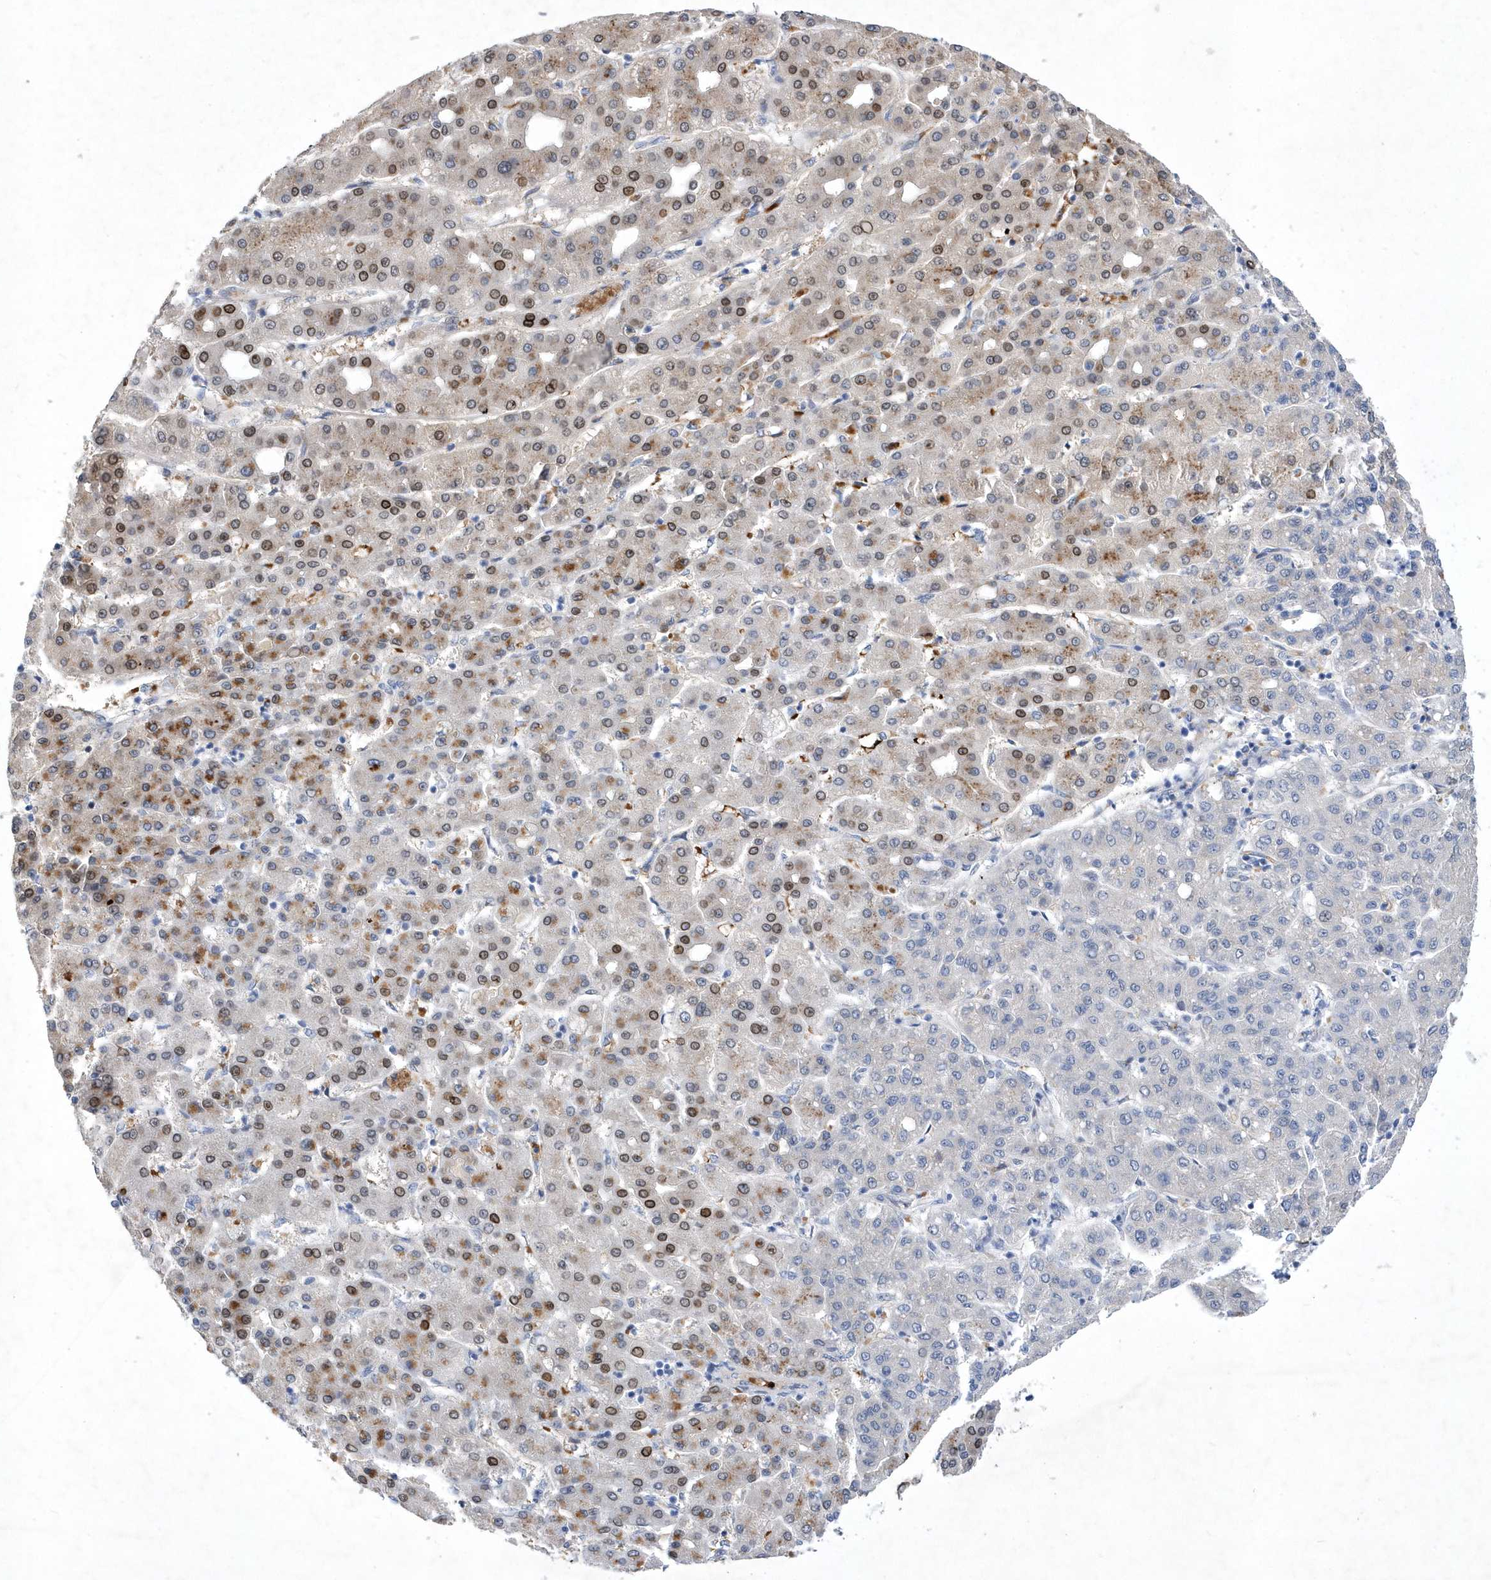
{"staining": {"intensity": "strong", "quantity": "25%-75%", "location": "cytoplasmic/membranous,nuclear"}, "tissue": "liver cancer", "cell_type": "Tumor cells", "image_type": "cancer", "snomed": [{"axis": "morphology", "description": "Carcinoma, Hepatocellular, NOS"}, {"axis": "topography", "description": "Liver"}], "caption": "Immunohistochemical staining of hepatocellular carcinoma (liver) displays high levels of strong cytoplasmic/membranous and nuclear protein positivity in about 25%-75% of tumor cells.", "gene": "ZNF875", "patient": {"sex": "male", "age": 65}}